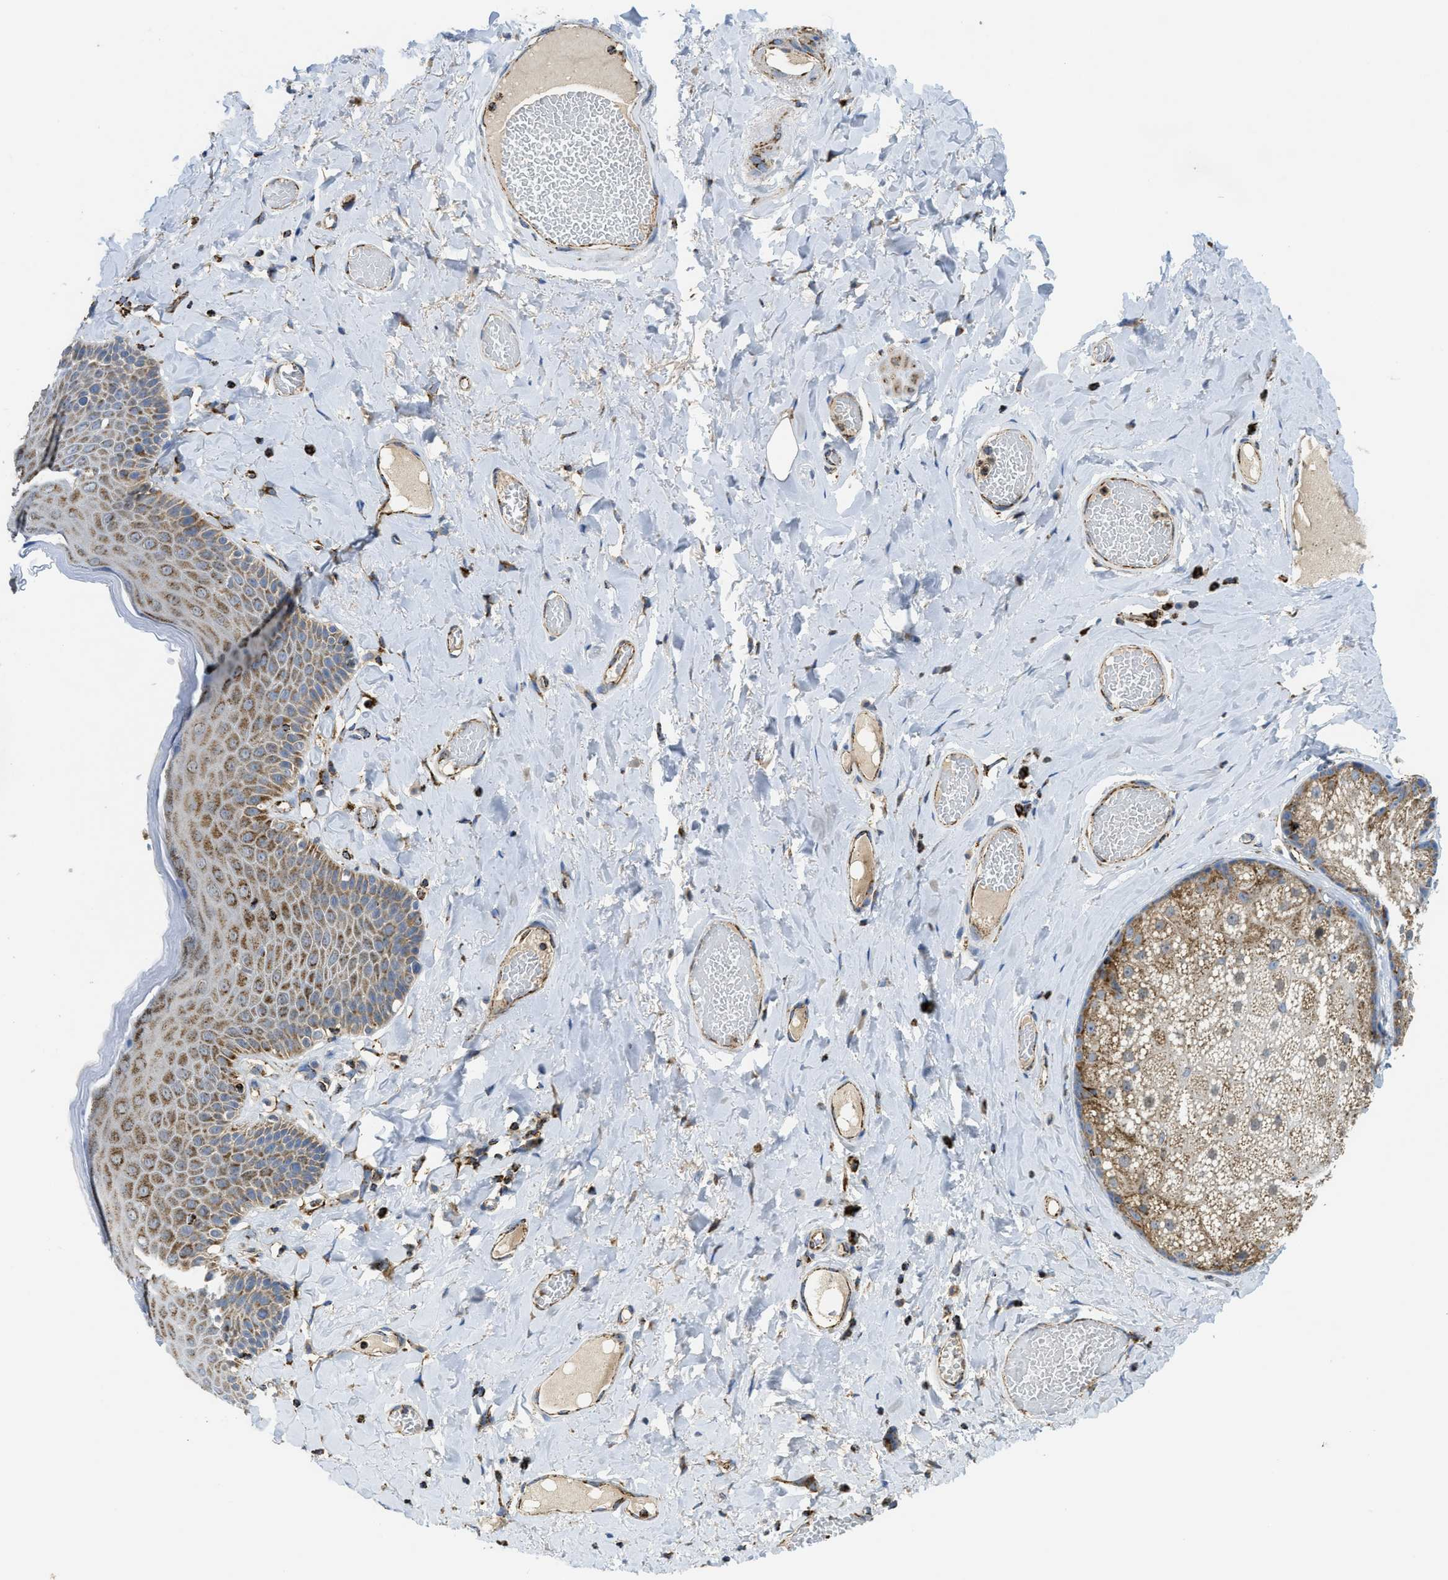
{"staining": {"intensity": "moderate", "quantity": ">75%", "location": "cytoplasmic/membranous"}, "tissue": "skin", "cell_type": "Epidermal cells", "image_type": "normal", "snomed": [{"axis": "morphology", "description": "Normal tissue, NOS"}, {"axis": "topography", "description": "Anal"}], "caption": "Immunohistochemical staining of benign skin exhibits medium levels of moderate cytoplasmic/membranous staining in about >75% of epidermal cells.", "gene": "SQOR", "patient": {"sex": "male", "age": 69}}